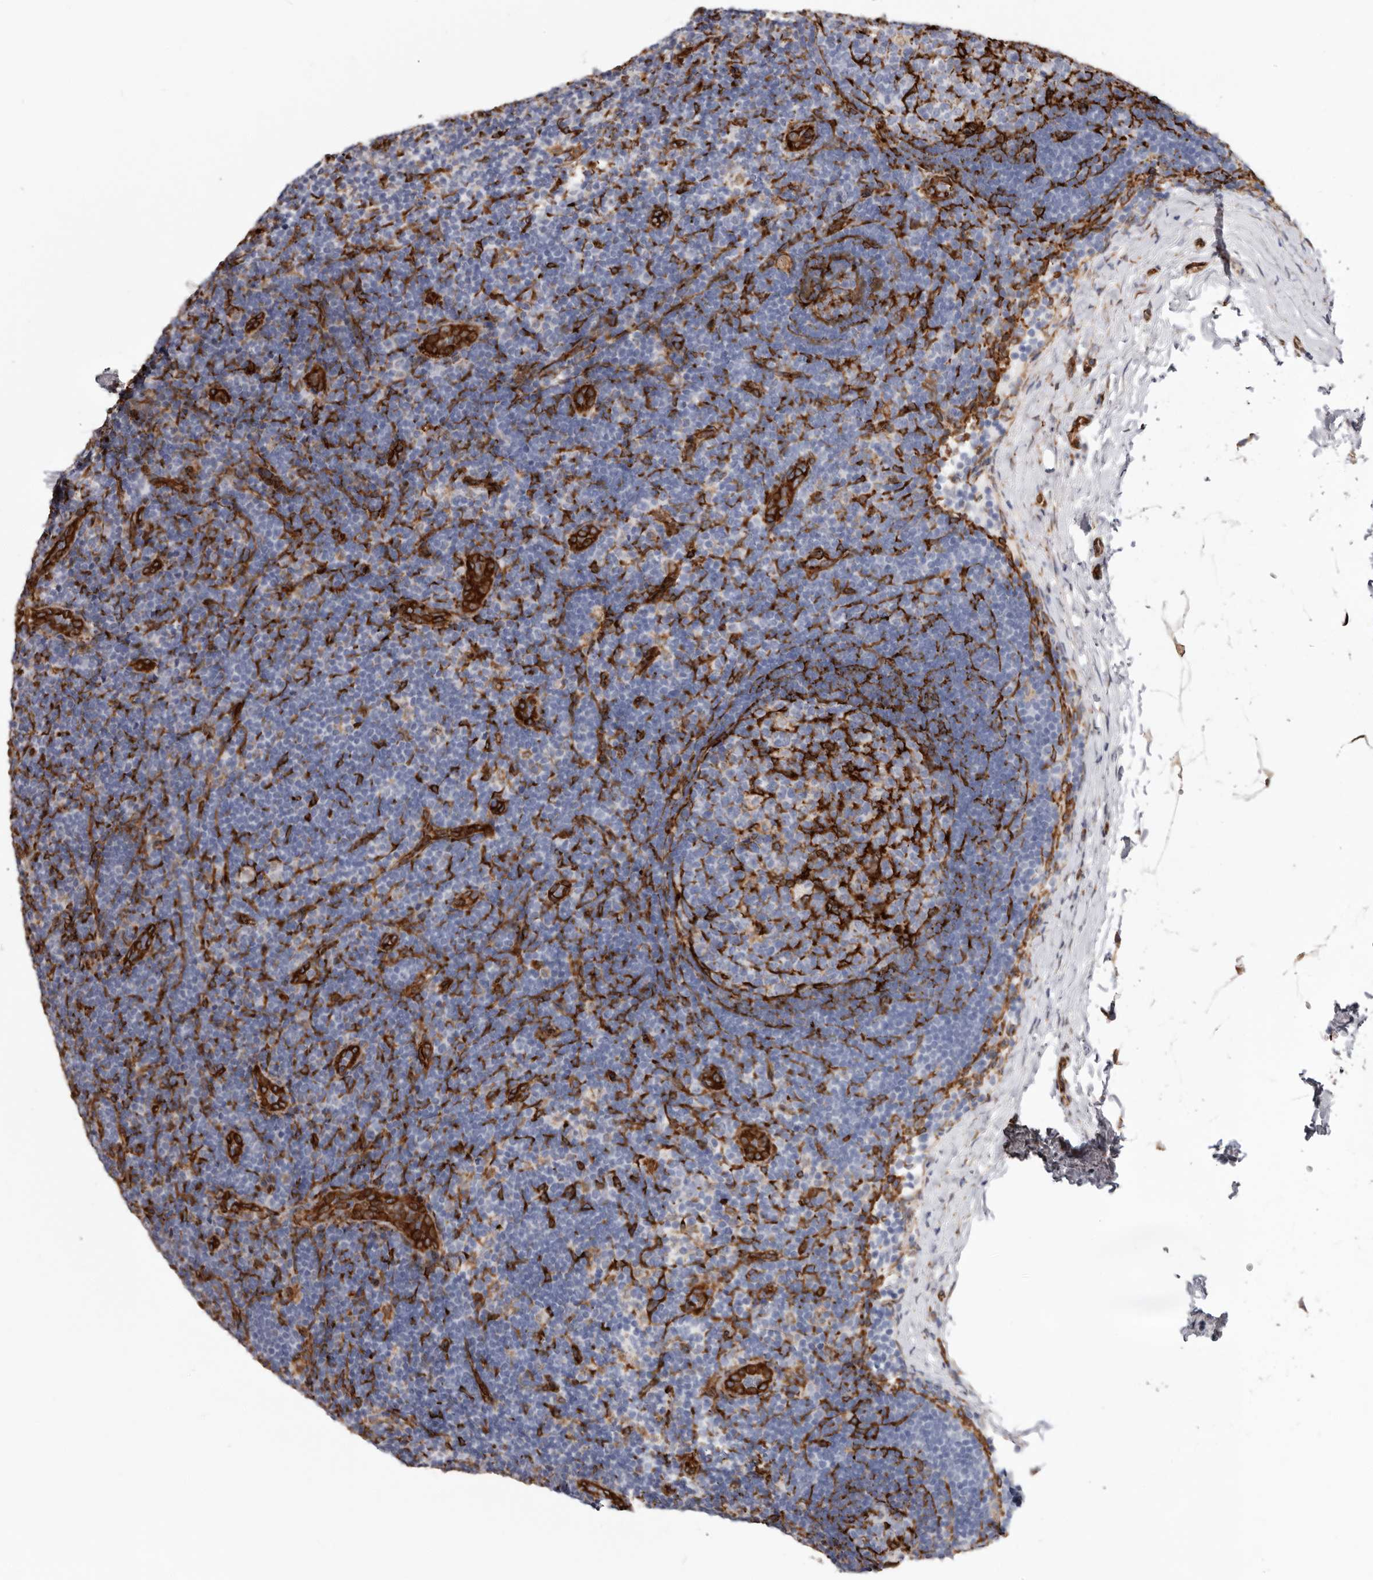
{"staining": {"intensity": "negative", "quantity": "none", "location": "none"}, "tissue": "lymph node", "cell_type": "Germinal center cells", "image_type": "normal", "snomed": [{"axis": "morphology", "description": "Normal tissue, NOS"}, {"axis": "topography", "description": "Lymph node"}], "caption": "Immunohistochemistry (IHC) image of normal lymph node: lymph node stained with DAB exhibits no significant protein staining in germinal center cells. (Stains: DAB (3,3'-diaminobenzidine) IHC with hematoxylin counter stain, Microscopy: brightfield microscopy at high magnification).", "gene": "SEMA3E", "patient": {"sex": "female", "age": 22}}